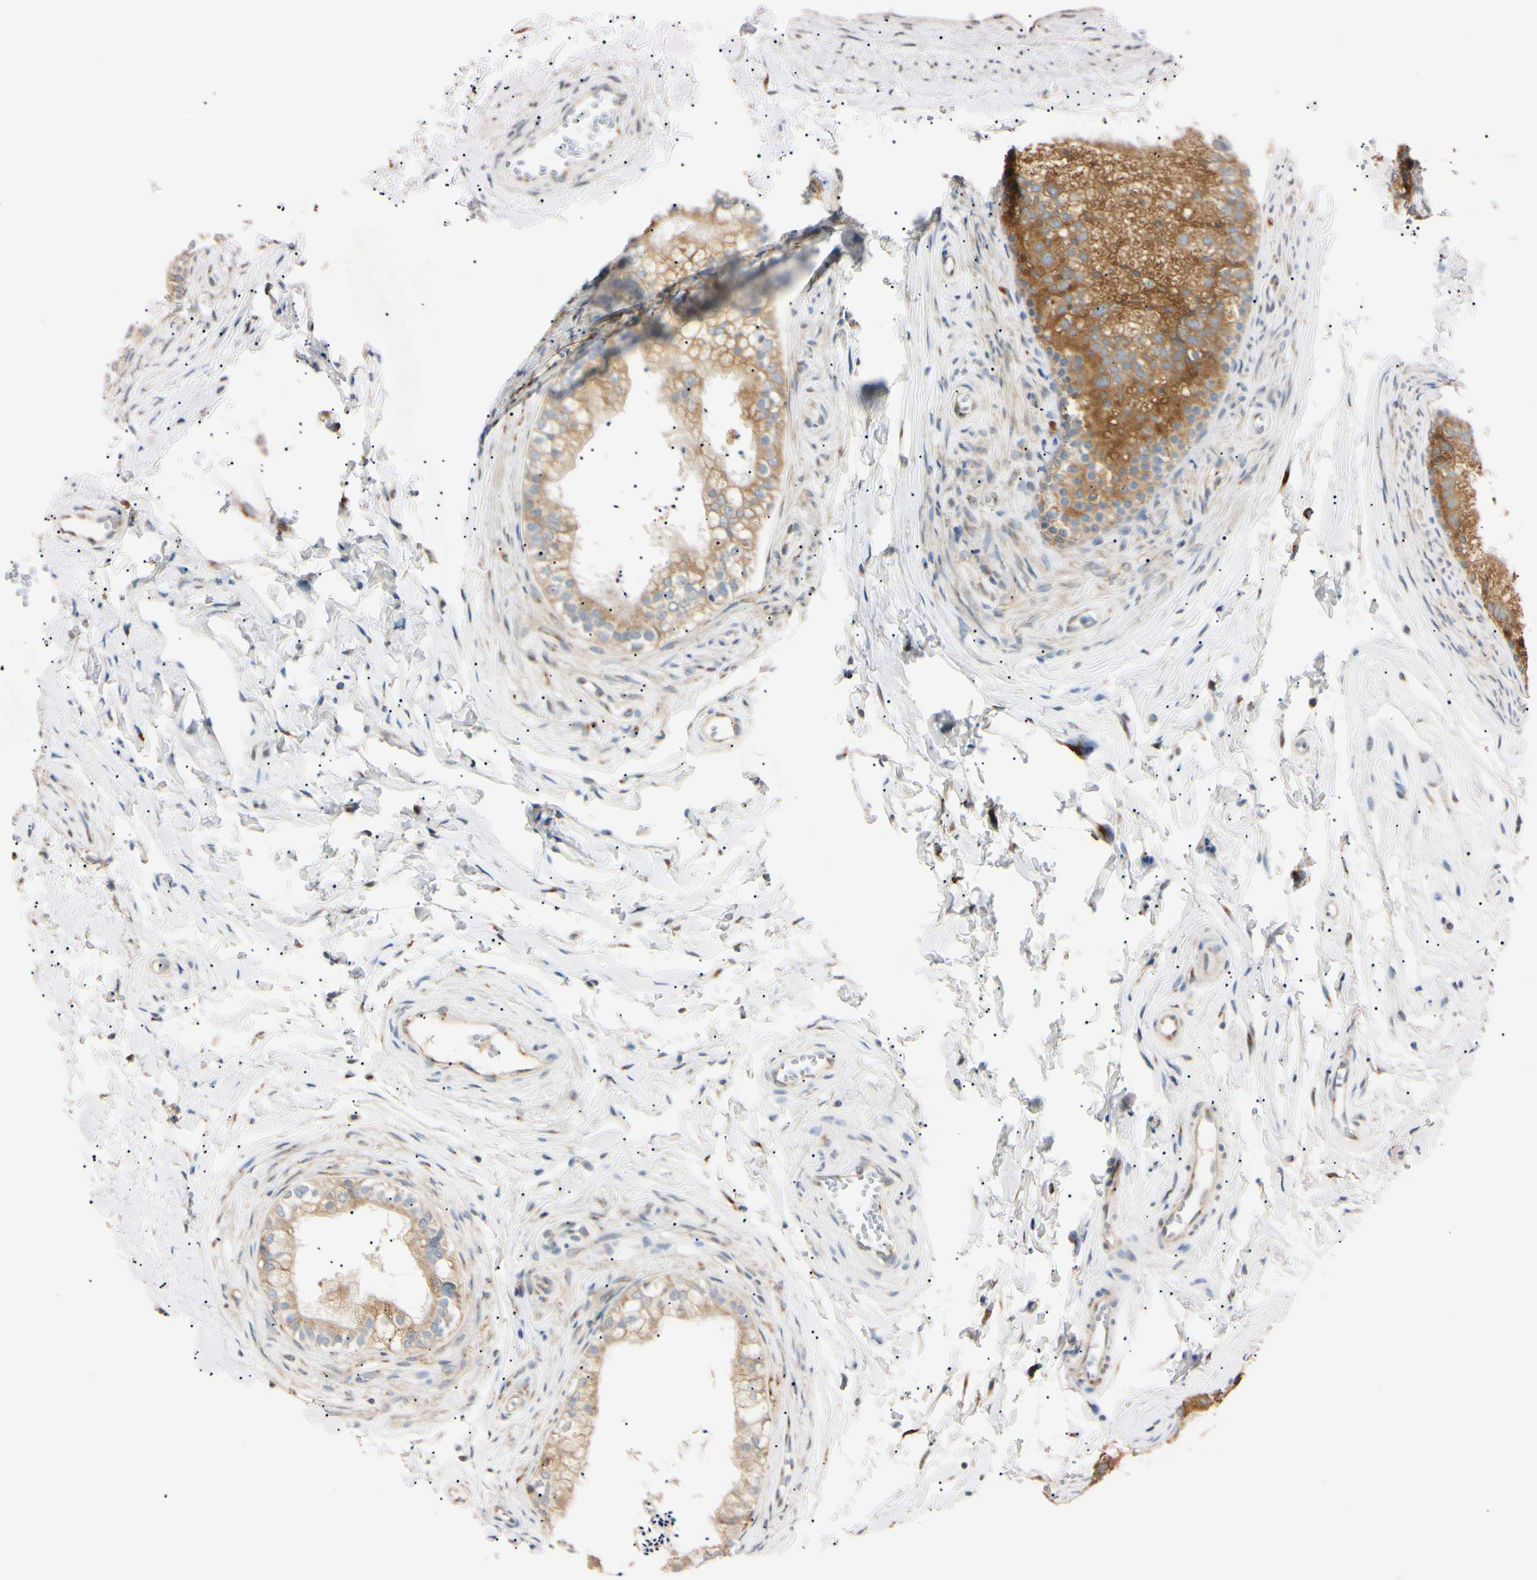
{"staining": {"intensity": "moderate", "quantity": ">75%", "location": "cytoplasmic/membranous"}, "tissue": "epididymis", "cell_type": "Glandular cells", "image_type": "normal", "snomed": [{"axis": "morphology", "description": "Normal tissue, NOS"}, {"axis": "topography", "description": "Epididymis"}], "caption": "The photomicrograph exhibits a brown stain indicating the presence of a protein in the cytoplasmic/membranous of glandular cells in epididymis. The staining was performed using DAB (3,3'-diaminobenzidine) to visualize the protein expression in brown, while the nuclei were stained in blue with hematoxylin (Magnification: 20x).", "gene": "IER3IP1", "patient": {"sex": "male", "age": 56}}